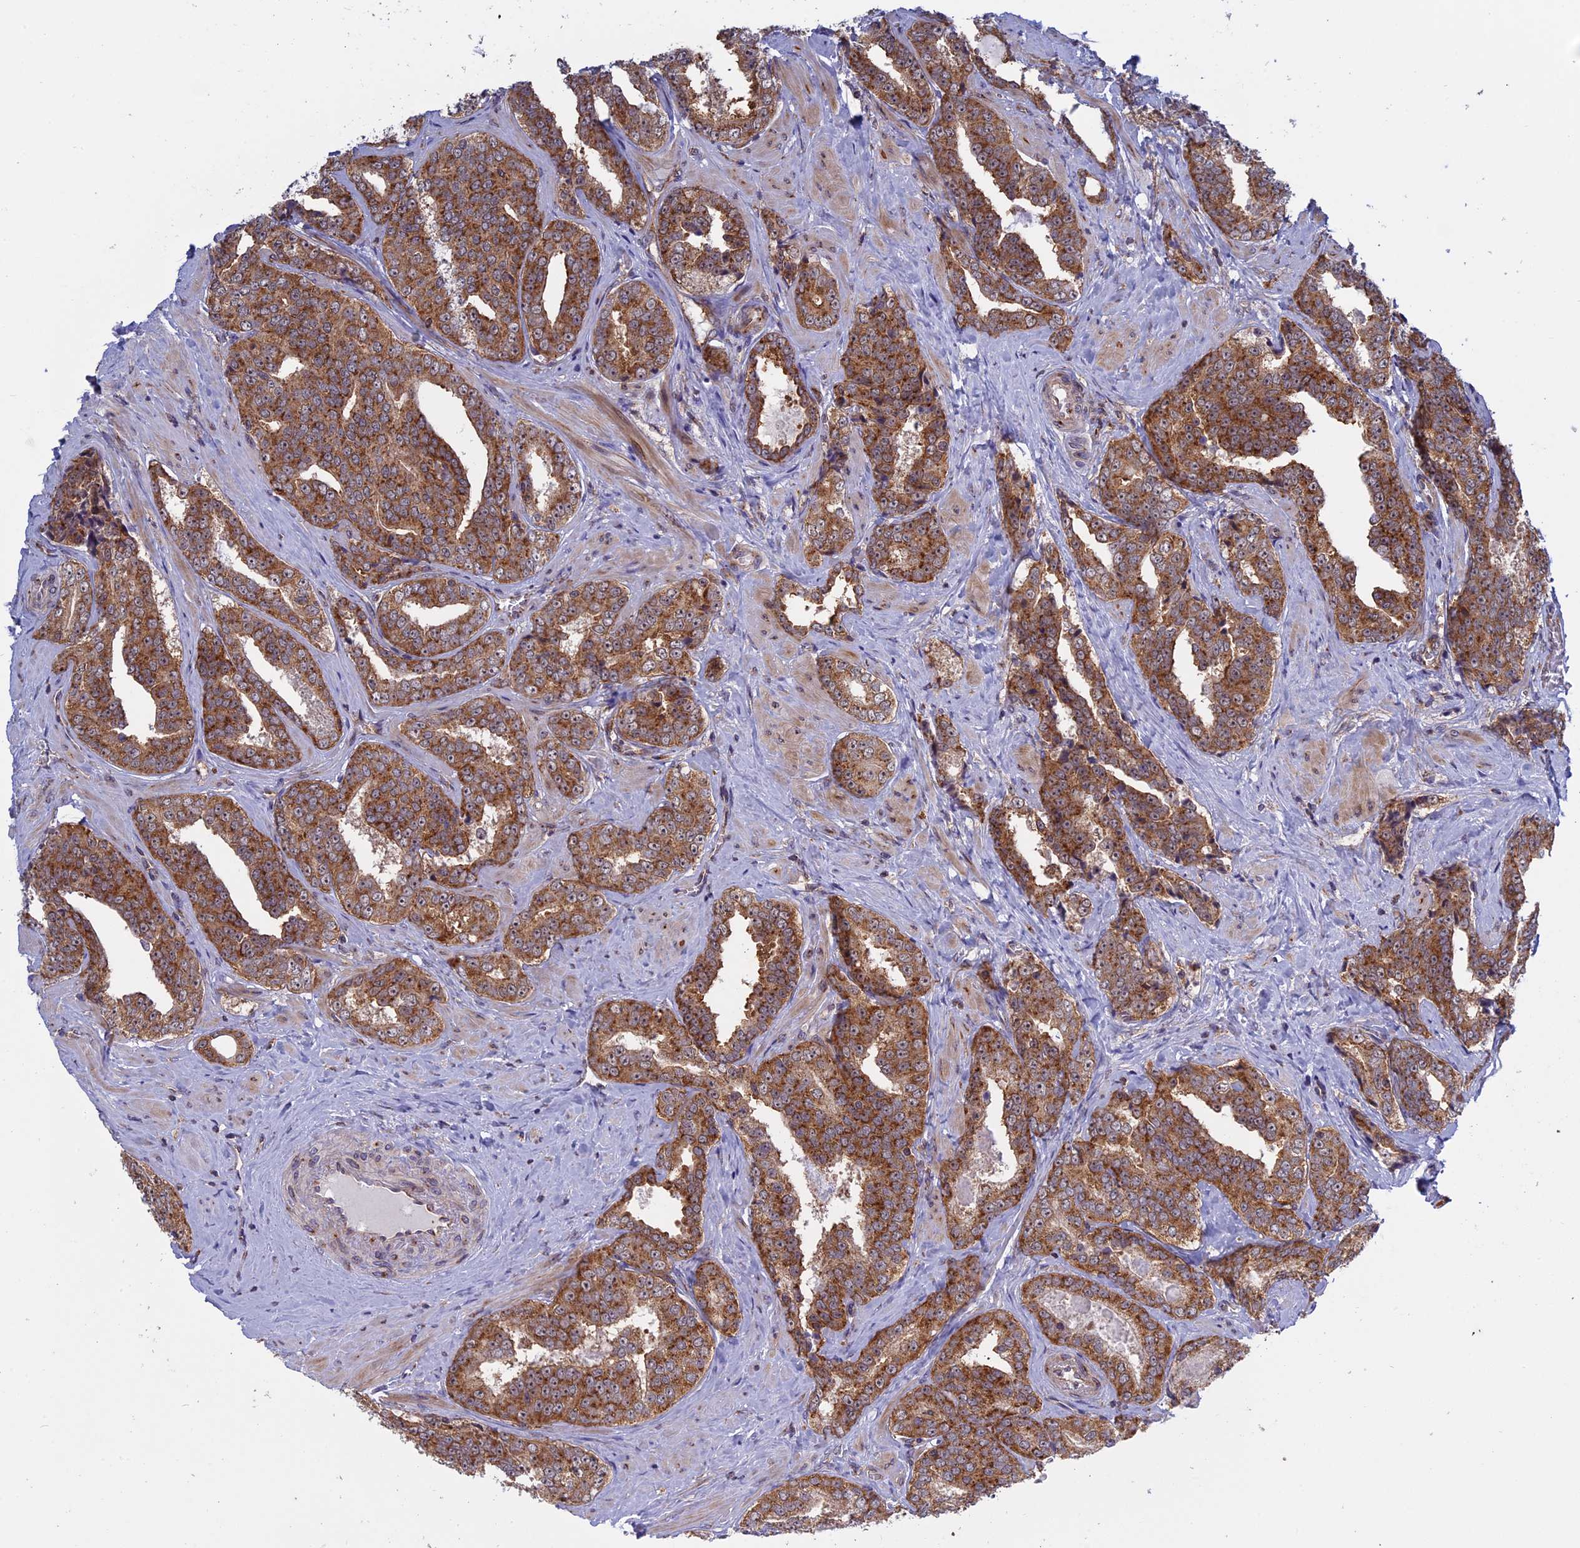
{"staining": {"intensity": "moderate", "quantity": ">75%", "location": "cytoplasmic/membranous"}, "tissue": "prostate cancer", "cell_type": "Tumor cells", "image_type": "cancer", "snomed": [{"axis": "morphology", "description": "Adenocarcinoma, High grade"}, {"axis": "topography", "description": "Prostate"}], "caption": "Human prostate adenocarcinoma (high-grade) stained for a protein (brown) exhibits moderate cytoplasmic/membranous positive positivity in about >75% of tumor cells.", "gene": "CLINT1", "patient": {"sex": "male", "age": 67}}